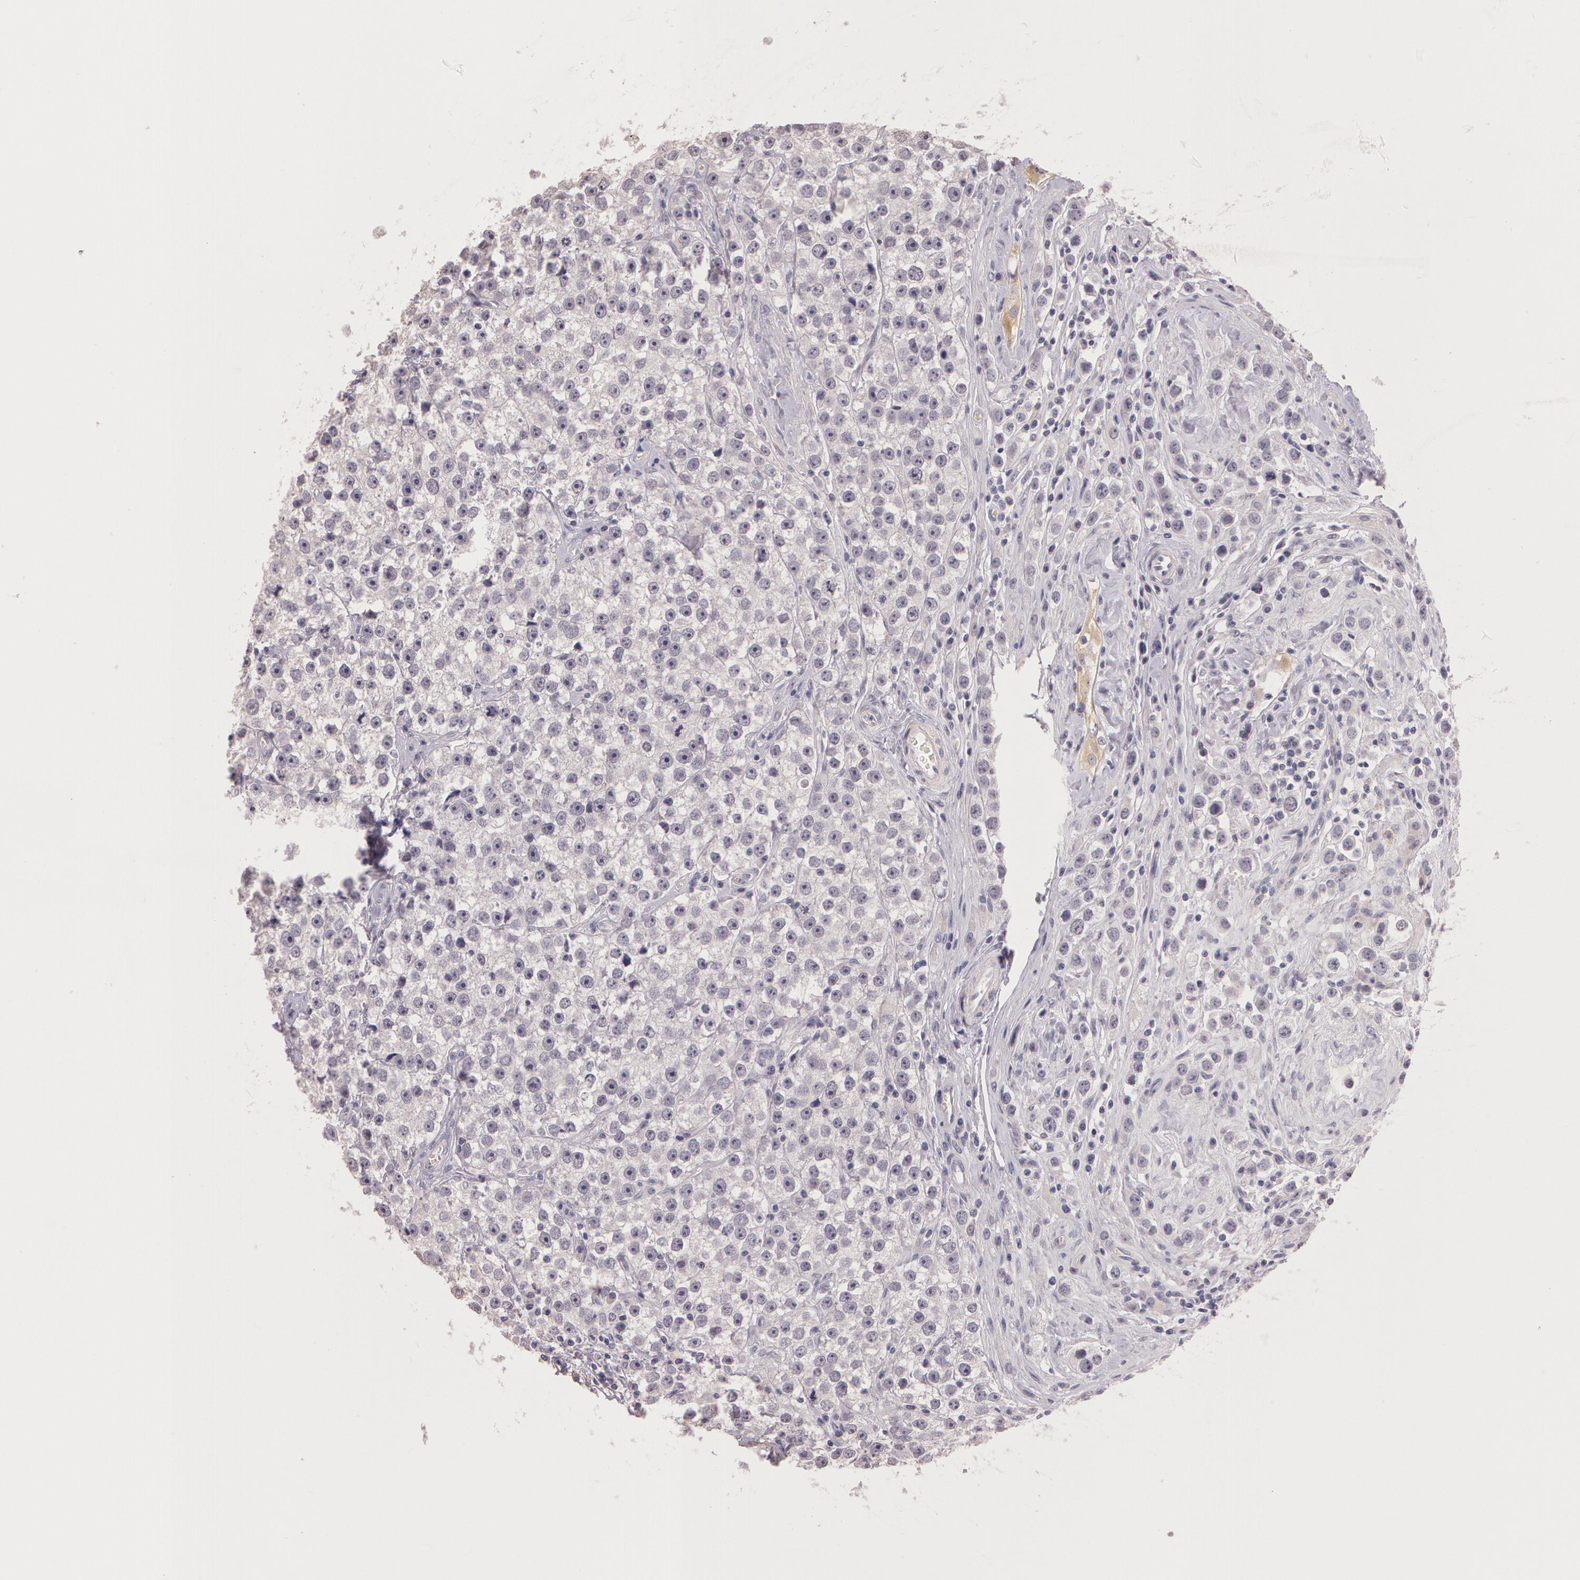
{"staining": {"intensity": "negative", "quantity": "none", "location": "none"}, "tissue": "testis cancer", "cell_type": "Tumor cells", "image_type": "cancer", "snomed": [{"axis": "morphology", "description": "Seminoma, NOS"}, {"axis": "topography", "description": "Testis"}], "caption": "Immunohistochemistry (IHC) of human testis seminoma exhibits no staining in tumor cells.", "gene": "G2E3", "patient": {"sex": "male", "age": 32}}